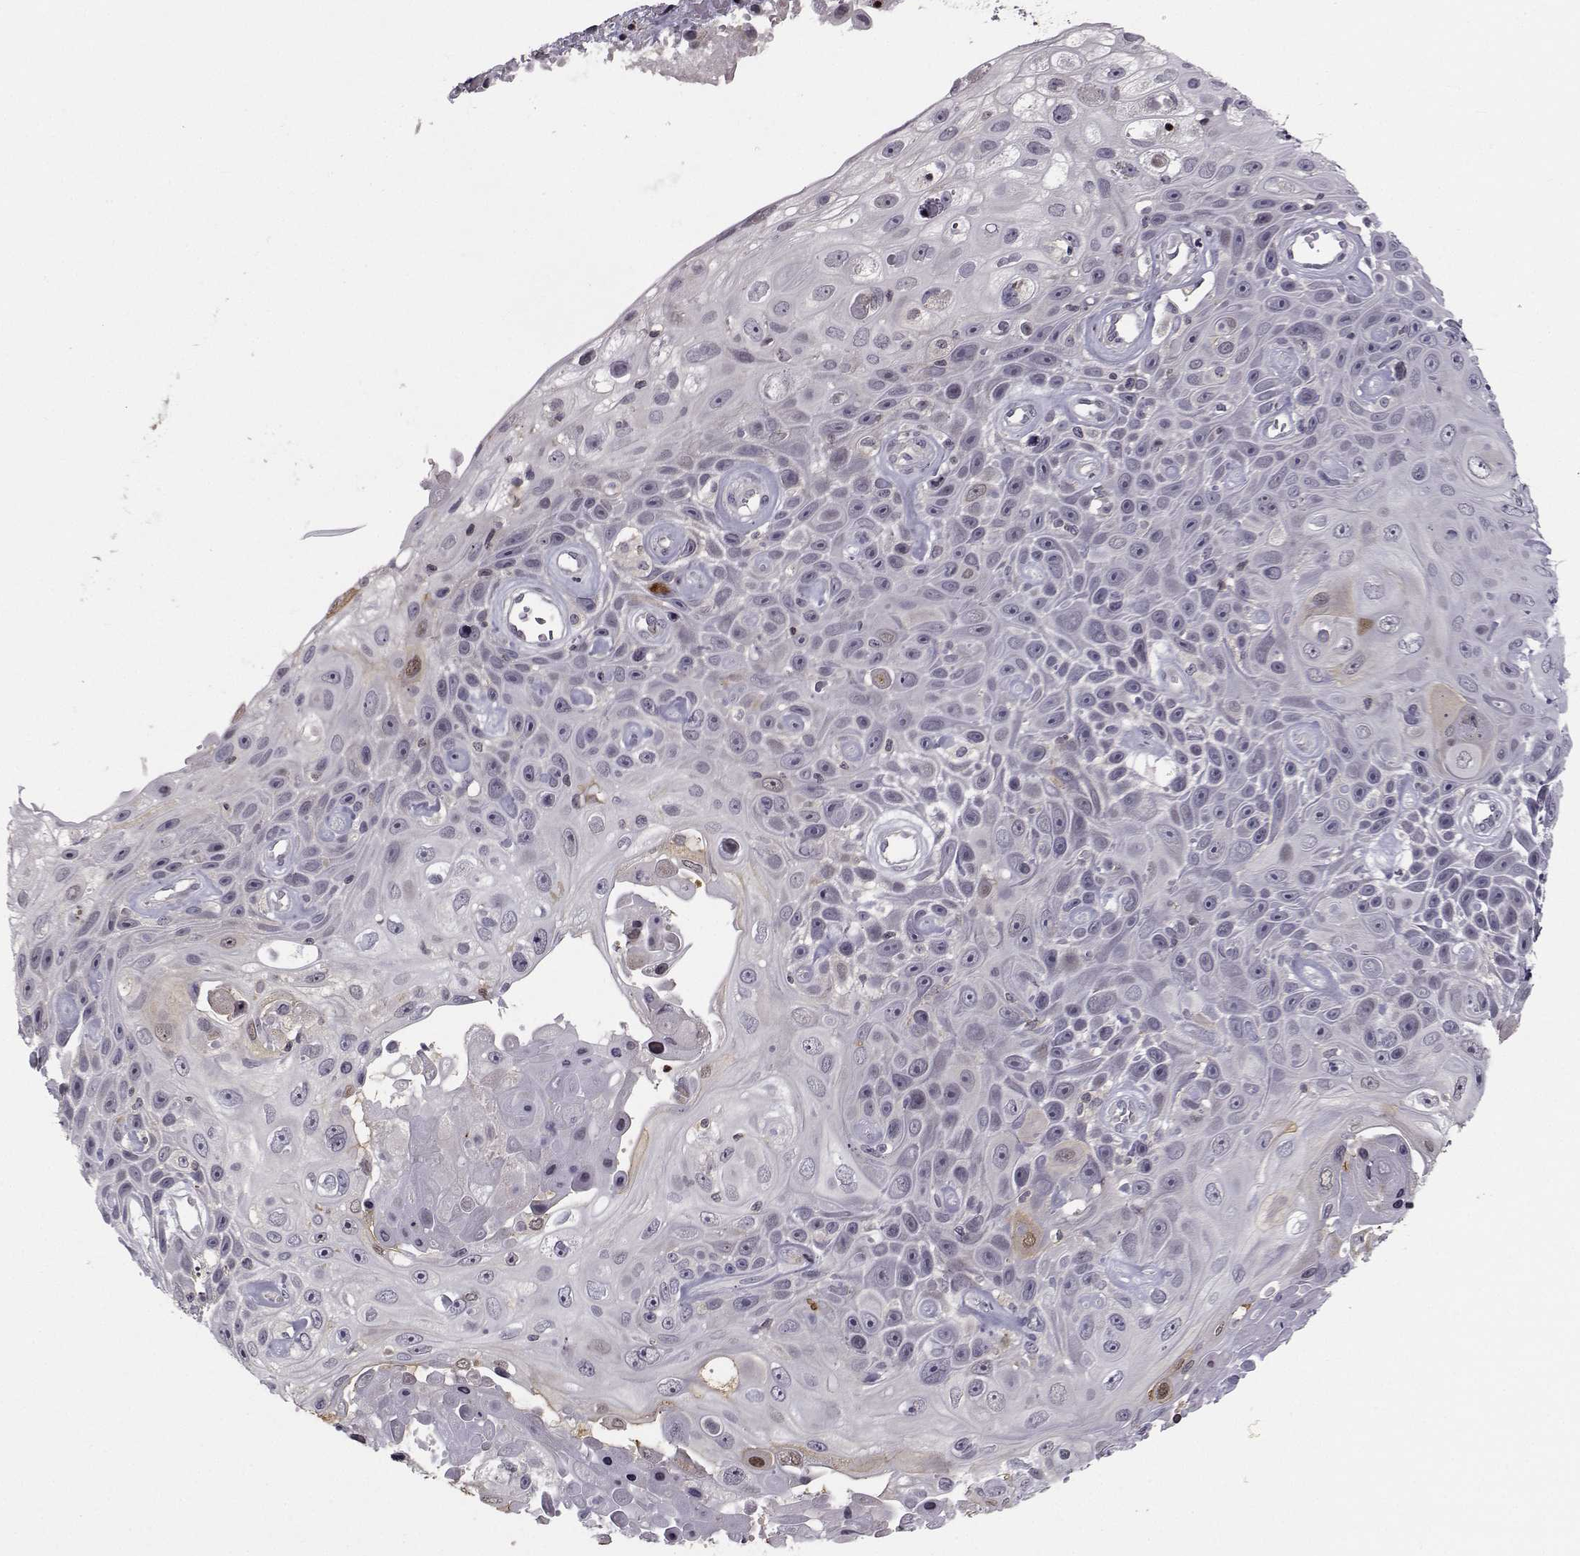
{"staining": {"intensity": "negative", "quantity": "none", "location": "none"}, "tissue": "skin cancer", "cell_type": "Tumor cells", "image_type": "cancer", "snomed": [{"axis": "morphology", "description": "Squamous cell carcinoma, NOS"}, {"axis": "topography", "description": "Skin"}], "caption": "This image is of skin cancer (squamous cell carcinoma) stained with IHC to label a protein in brown with the nuclei are counter-stained blue. There is no staining in tumor cells.", "gene": "PCP4L1", "patient": {"sex": "male", "age": 82}}